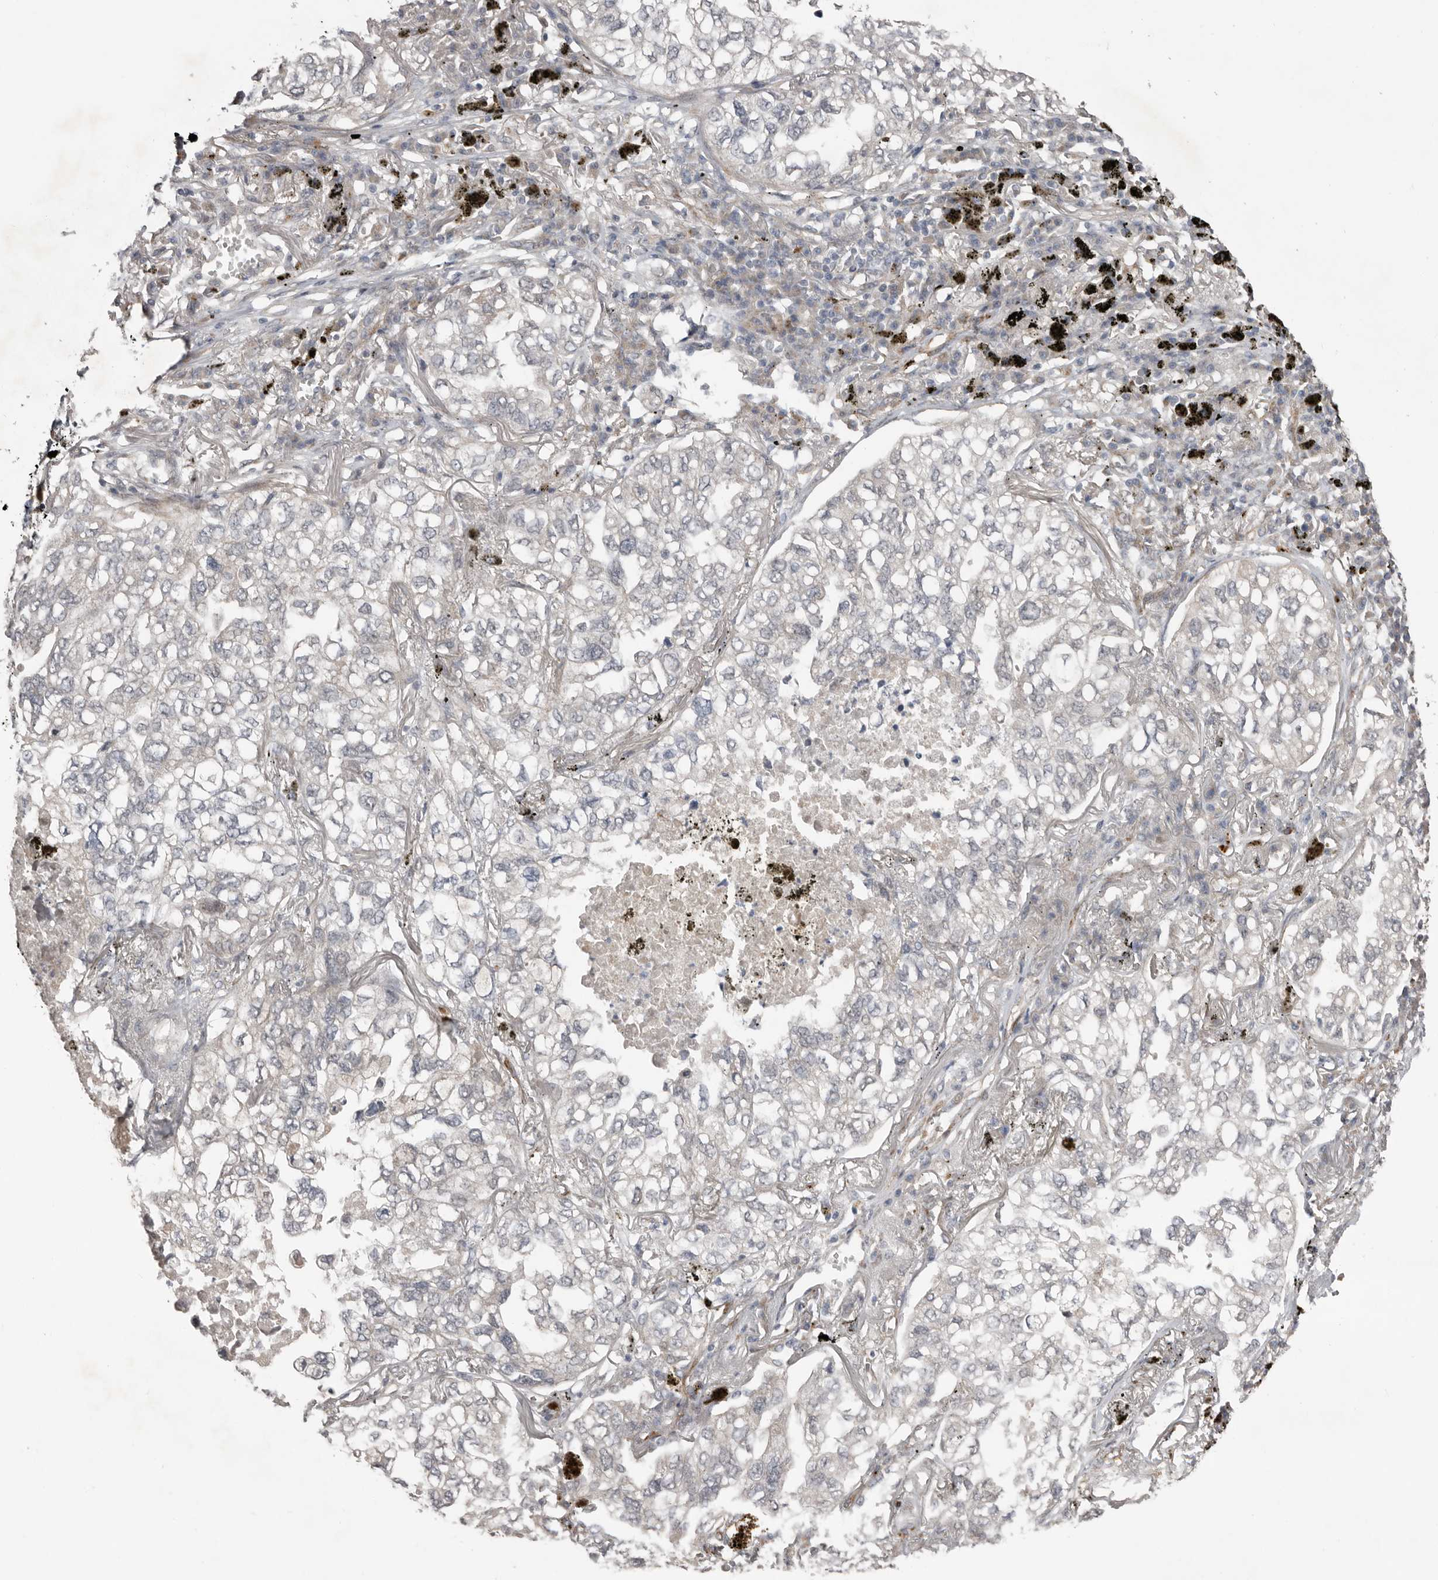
{"staining": {"intensity": "negative", "quantity": "none", "location": "none"}, "tissue": "lung cancer", "cell_type": "Tumor cells", "image_type": "cancer", "snomed": [{"axis": "morphology", "description": "Adenocarcinoma, NOS"}, {"axis": "topography", "description": "Lung"}], "caption": "Photomicrograph shows no protein expression in tumor cells of lung cancer tissue.", "gene": "RANBP17", "patient": {"sex": "male", "age": 65}}